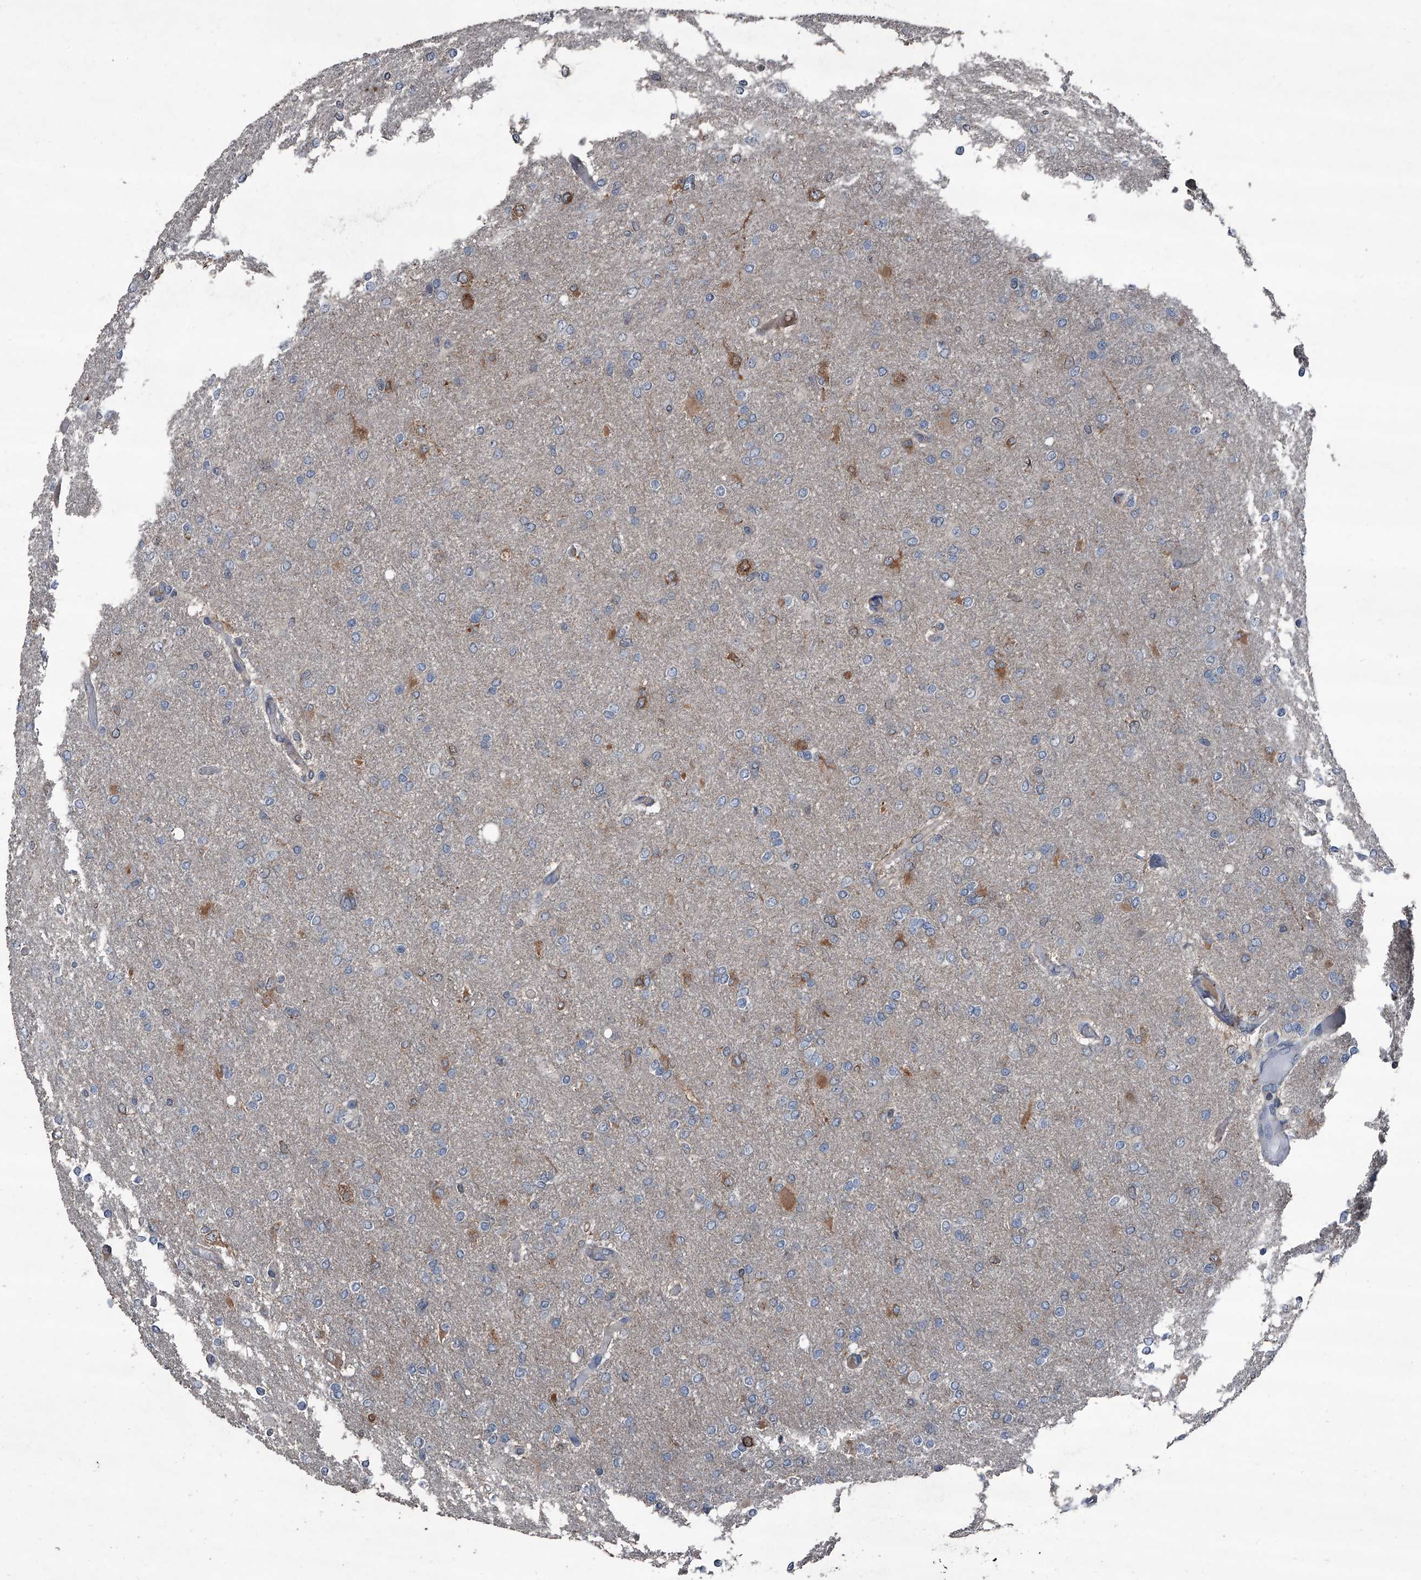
{"staining": {"intensity": "negative", "quantity": "none", "location": "none"}, "tissue": "glioma", "cell_type": "Tumor cells", "image_type": "cancer", "snomed": [{"axis": "morphology", "description": "Glioma, malignant, High grade"}, {"axis": "topography", "description": "Cerebral cortex"}], "caption": "This is a image of immunohistochemistry (IHC) staining of malignant high-grade glioma, which shows no expression in tumor cells.", "gene": "OARD1", "patient": {"sex": "female", "age": 36}}